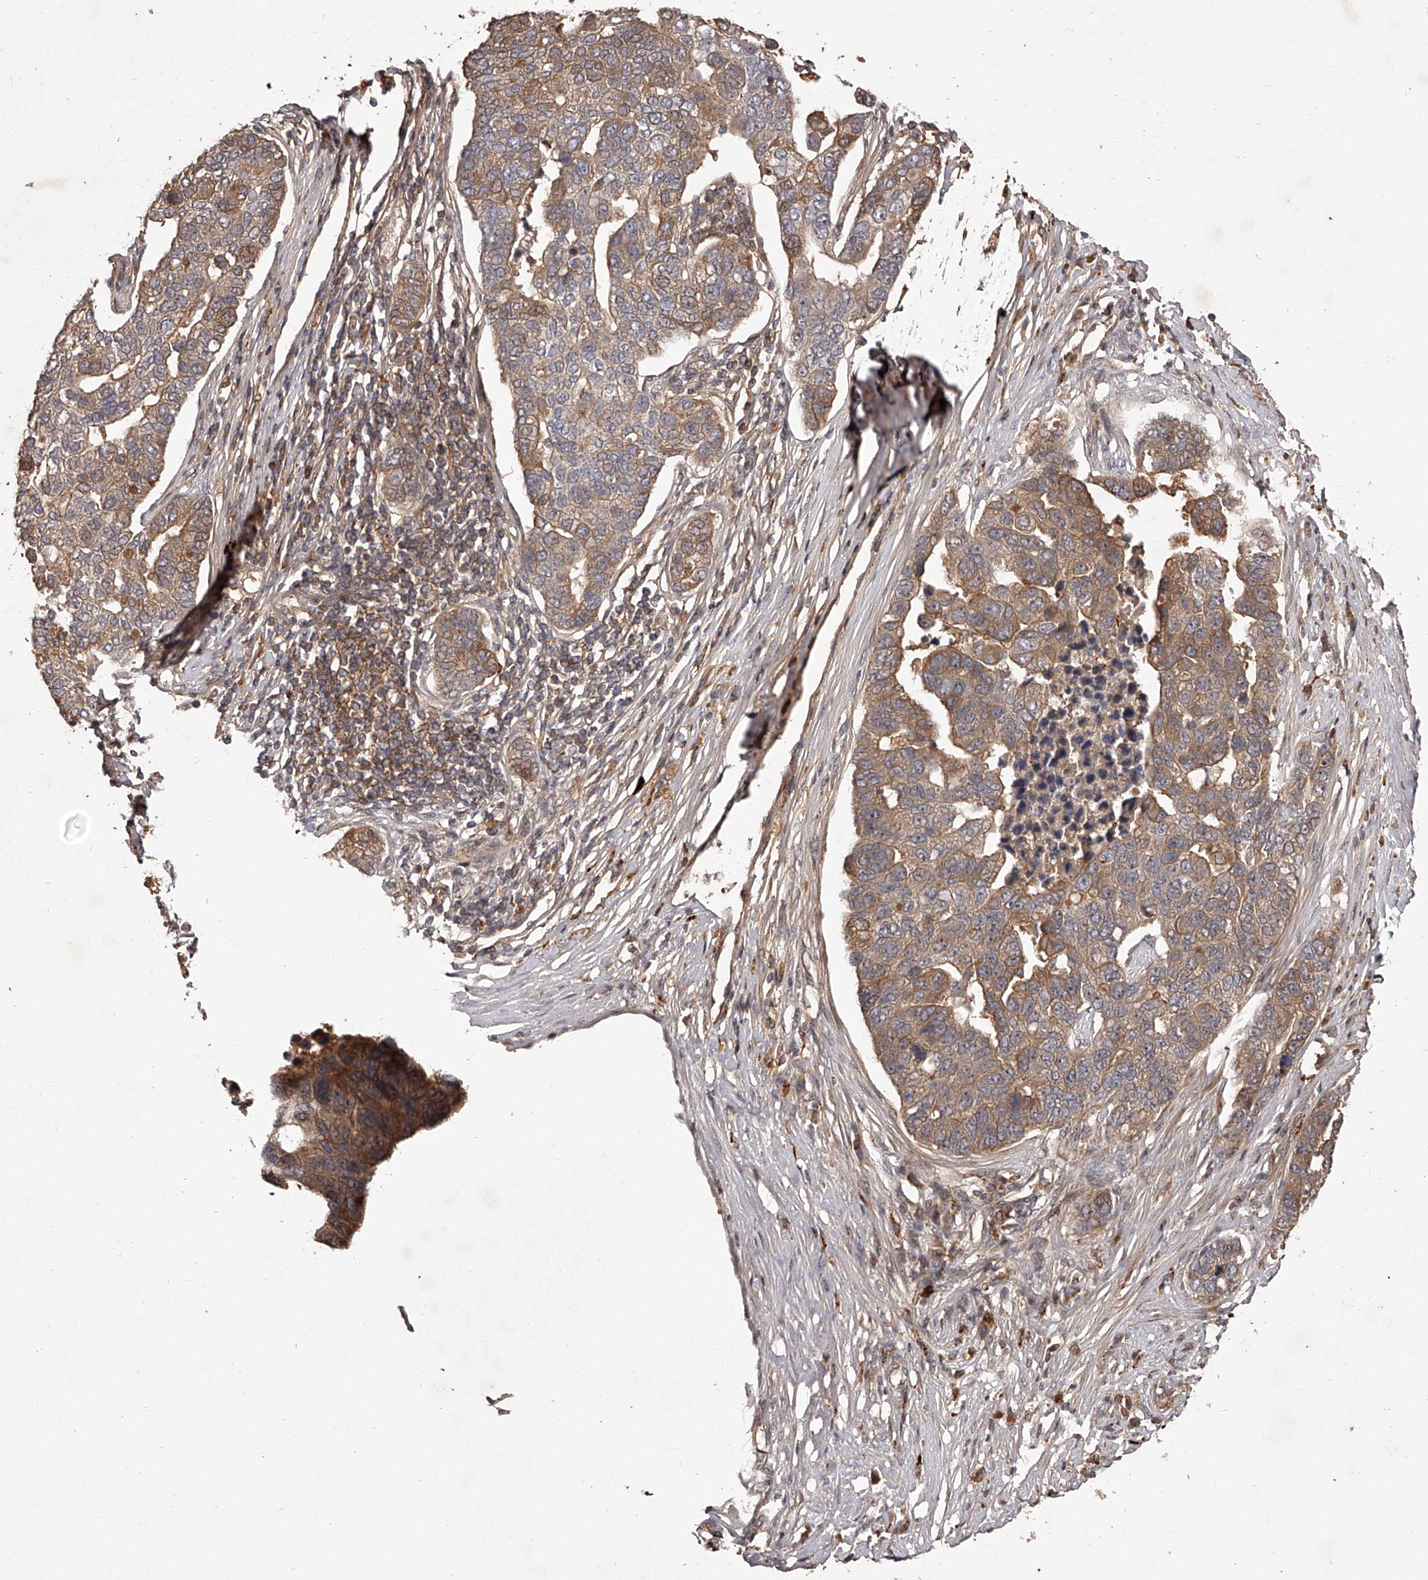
{"staining": {"intensity": "moderate", "quantity": ">75%", "location": "cytoplasmic/membranous"}, "tissue": "pancreatic cancer", "cell_type": "Tumor cells", "image_type": "cancer", "snomed": [{"axis": "morphology", "description": "Adenocarcinoma, NOS"}, {"axis": "topography", "description": "Pancreas"}], "caption": "Immunohistochemistry of adenocarcinoma (pancreatic) reveals medium levels of moderate cytoplasmic/membranous staining in about >75% of tumor cells.", "gene": "CRYZL1", "patient": {"sex": "female", "age": 61}}